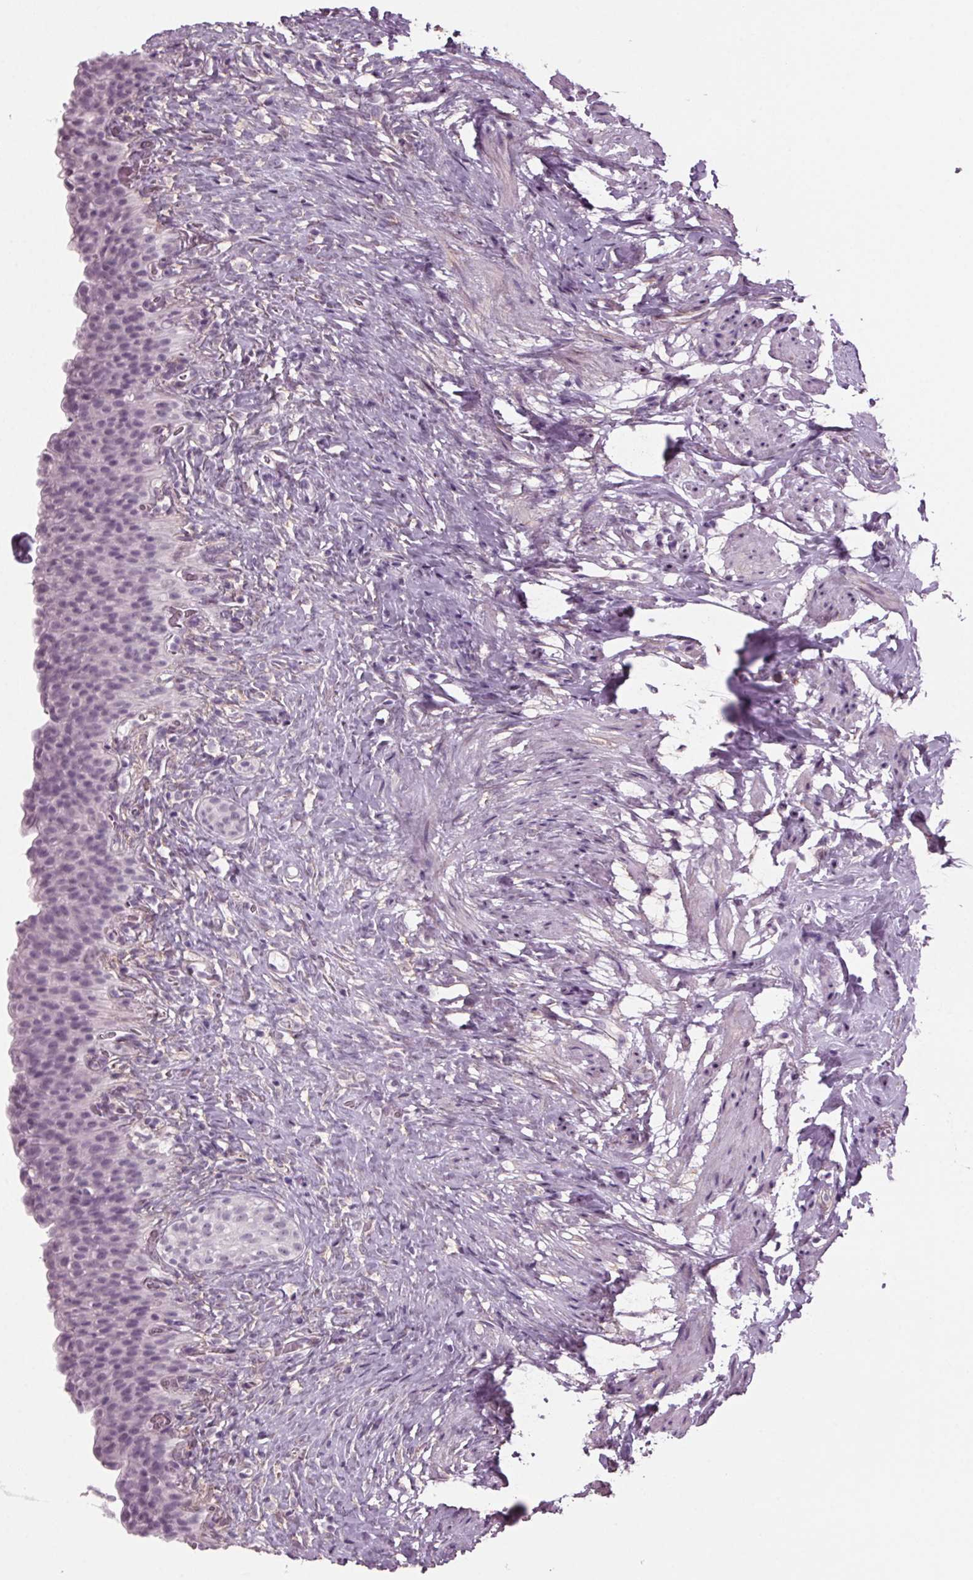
{"staining": {"intensity": "negative", "quantity": "none", "location": "none"}, "tissue": "urinary bladder", "cell_type": "Urothelial cells", "image_type": "normal", "snomed": [{"axis": "morphology", "description": "Normal tissue, NOS"}, {"axis": "topography", "description": "Urinary bladder"}, {"axis": "topography", "description": "Prostate"}], "caption": "Immunohistochemistry (IHC) micrograph of unremarkable urinary bladder stained for a protein (brown), which displays no positivity in urothelial cells.", "gene": "BHLHE22", "patient": {"sex": "male", "age": 76}}